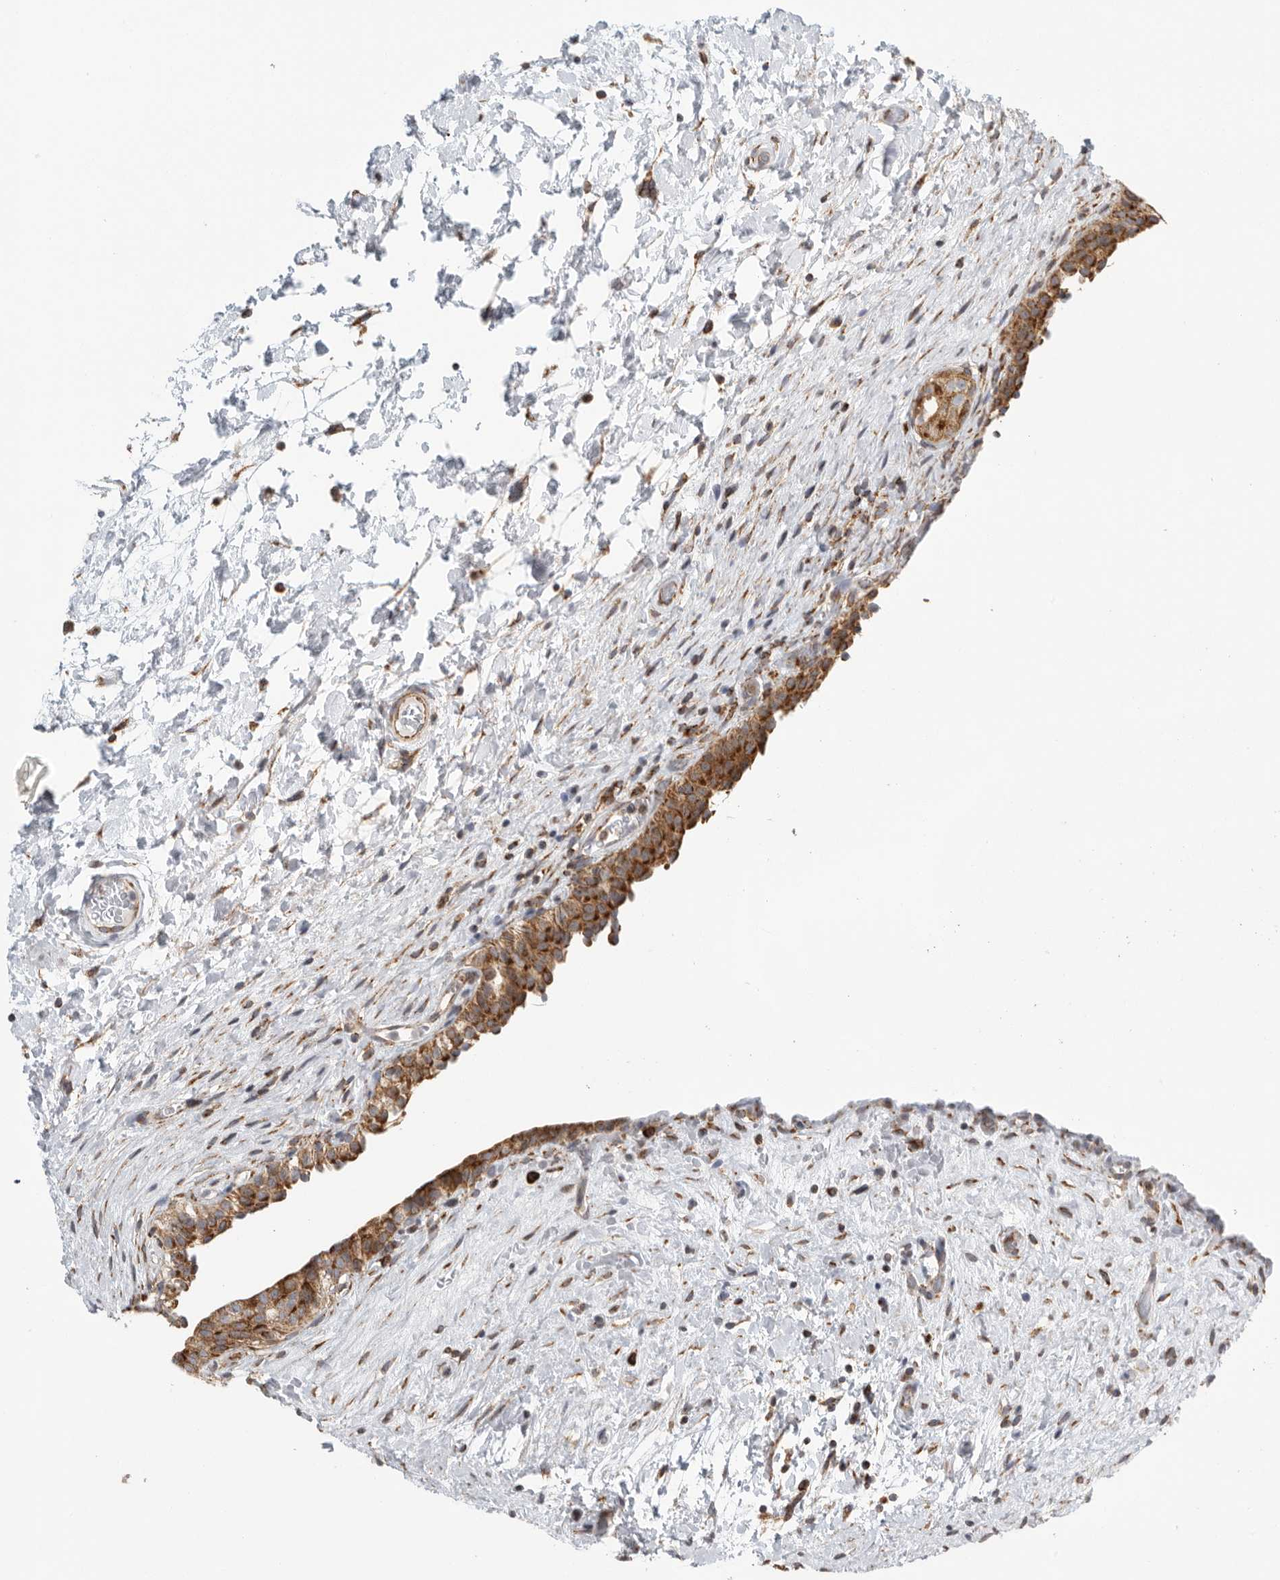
{"staining": {"intensity": "strong", "quantity": ">75%", "location": "cytoplasmic/membranous"}, "tissue": "urinary bladder", "cell_type": "Urothelial cells", "image_type": "normal", "snomed": [{"axis": "morphology", "description": "Normal tissue, NOS"}, {"axis": "topography", "description": "Urinary bladder"}], "caption": "The histopathology image demonstrates immunohistochemical staining of benign urinary bladder. There is strong cytoplasmic/membranous positivity is identified in about >75% of urothelial cells. The staining was performed using DAB to visualize the protein expression in brown, while the nuclei were stained in blue with hematoxylin (Magnification: 20x).", "gene": "FKBP8", "patient": {"sex": "male", "age": 74}}